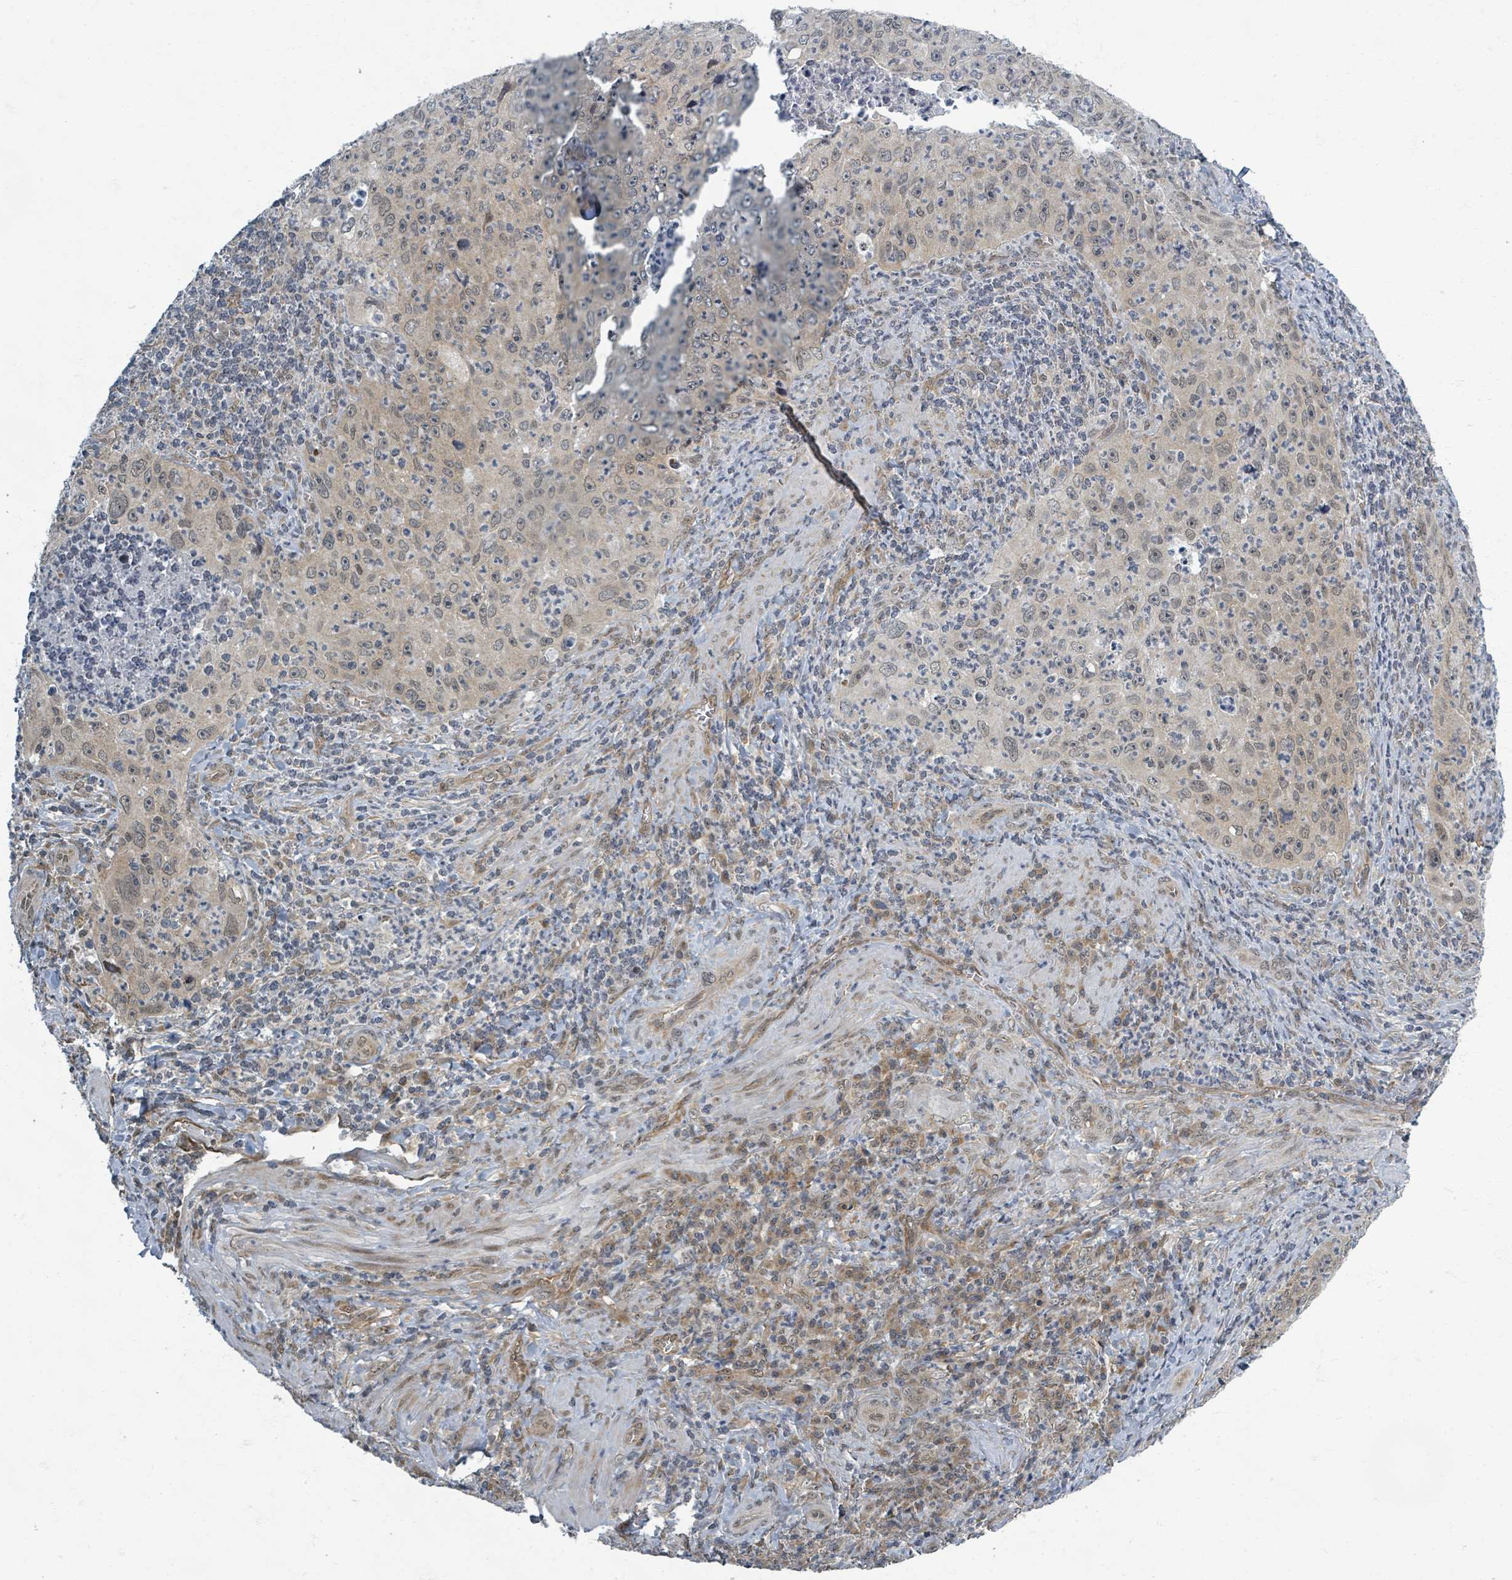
{"staining": {"intensity": "weak", "quantity": "25%-75%", "location": "cytoplasmic/membranous"}, "tissue": "cervical cancer", "cell_type": "Tumor cells", "image_type": "cancer", "snomed": [{"axis": "morphology", "description": "Squamous cell carcinoma, NOS"}, {"axis": "topography", "description": "Cervix"}], "caption": "A brown stain shows weak cytoplasmic/membranous staining of a protein in human cervical cancer (squamous cell carcinoma) tumor cells.", "gene": "INTS15", "patient": {"sex": "female", "age": 30}}